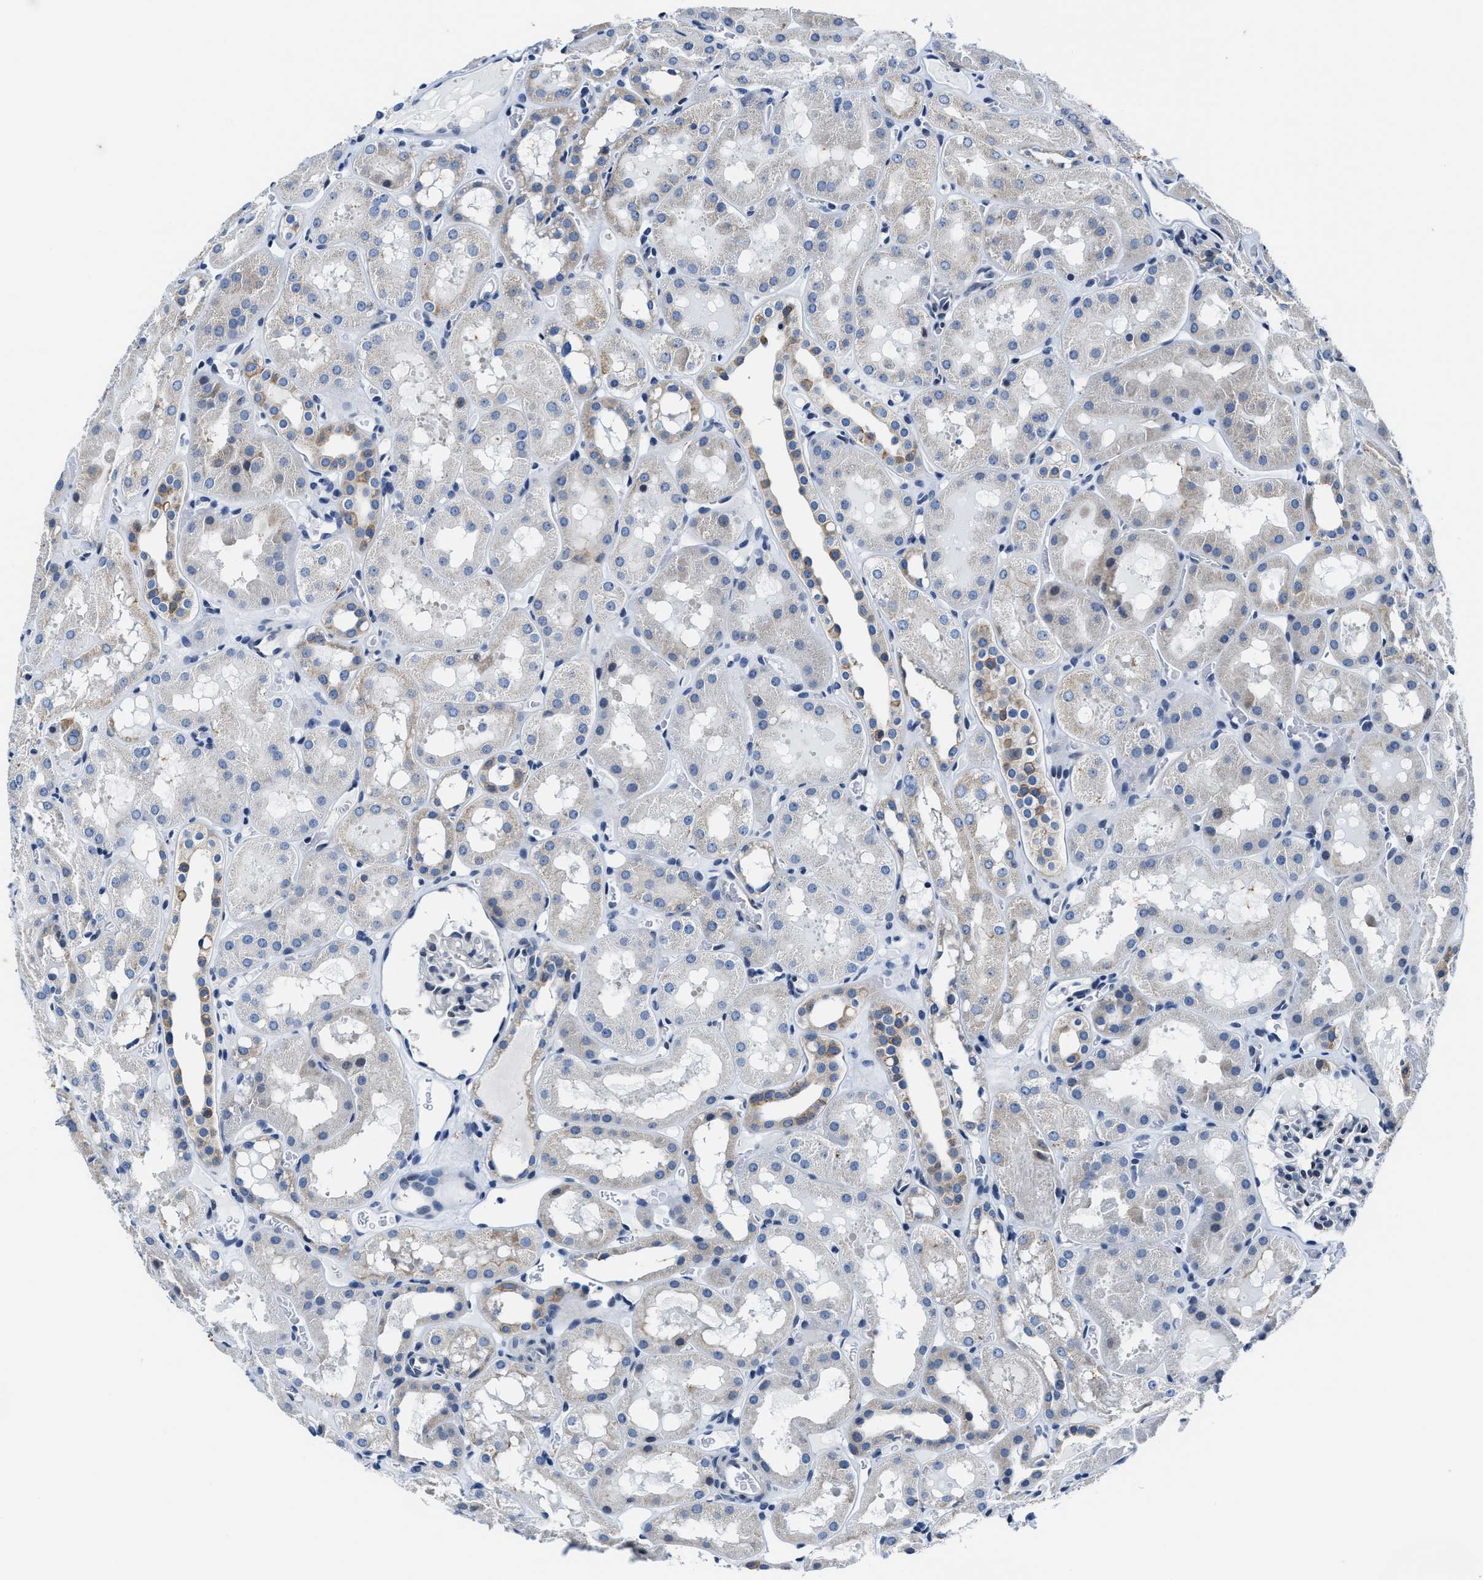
{"staining": {"intensity": "negative", "quantity": "none", "location": "none"}, "tissue": "kidney", "cell_type": "Cells in glomeruli", "image_type": "normal", "snomed": [{"axis": "morphology", "description": "Normal tissue, NOS"}, {"axis": "topography", "description": "Kidney"}, {"axis": "topography", "description": "Urinary bladder"}], "caption": "An IHC micrograph of normal kidney is shown. There is no staining in cells in glomeruli of kidney. (DAB (3,3'-diaminobenzidine) IHC visualized using brightfield microscopy, high magnification).", "gene": "ASZ1", "patient": {"sex": "male", "age": 16}}